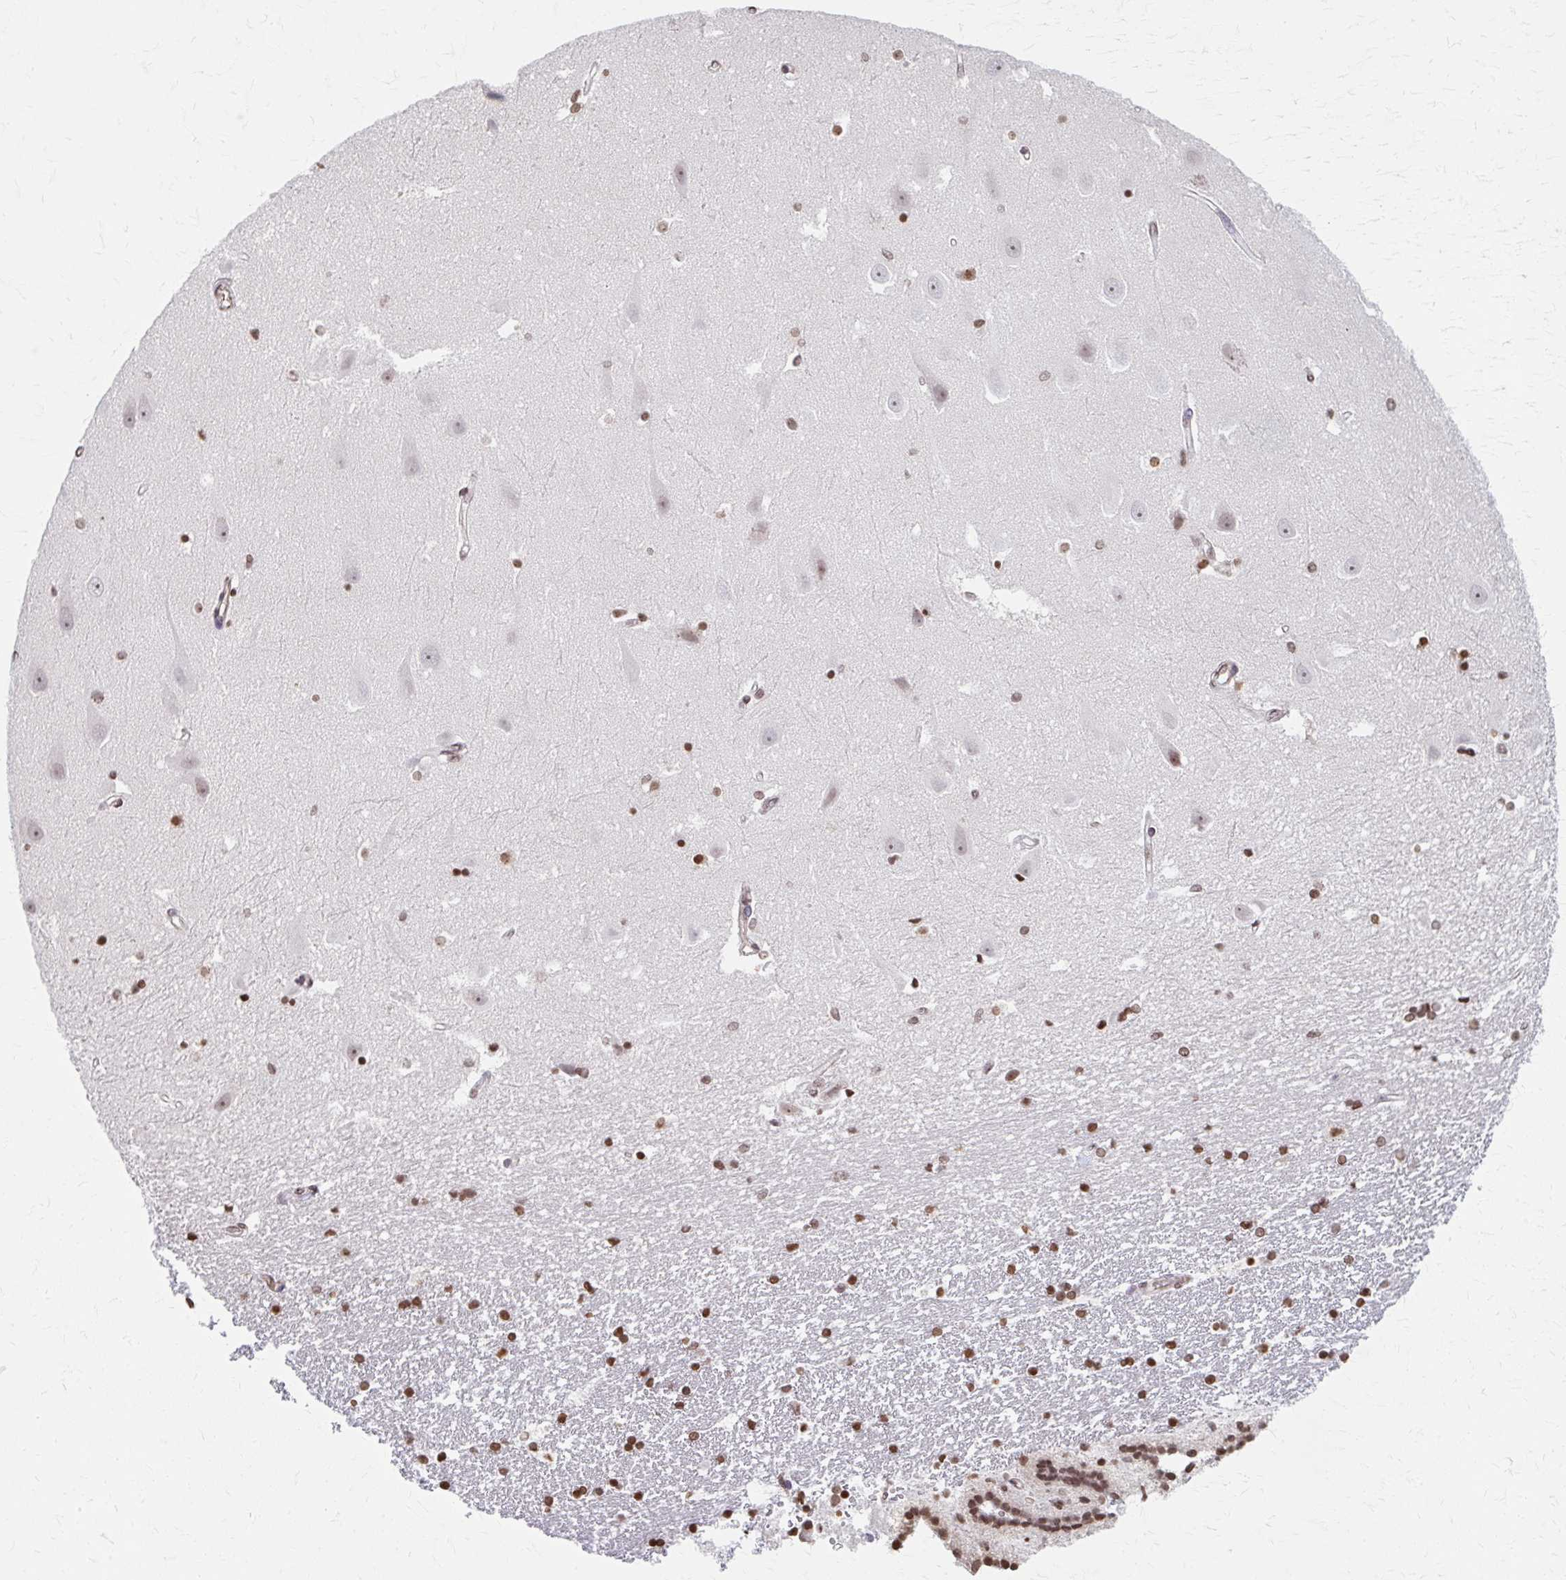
{"staining": {"intensity": "strong", "quantity": ">75%", "location": "nuclear"}, "tissue": "hippocampus", "cell_type": "Glial cells", "image_type": "normal", "snomed": [{"axis": "morphology", "description": "Normal tissue, NOS"}, {"axis": "topography", "description": "Hippocampus"}], "caption": "Brown immunohistochemical staining in normal human hippocampus displays strong nuclear staining in about >75% of glial cells.", "gene": "ORC3", "patient": {"sex": "male", "age": 63}}